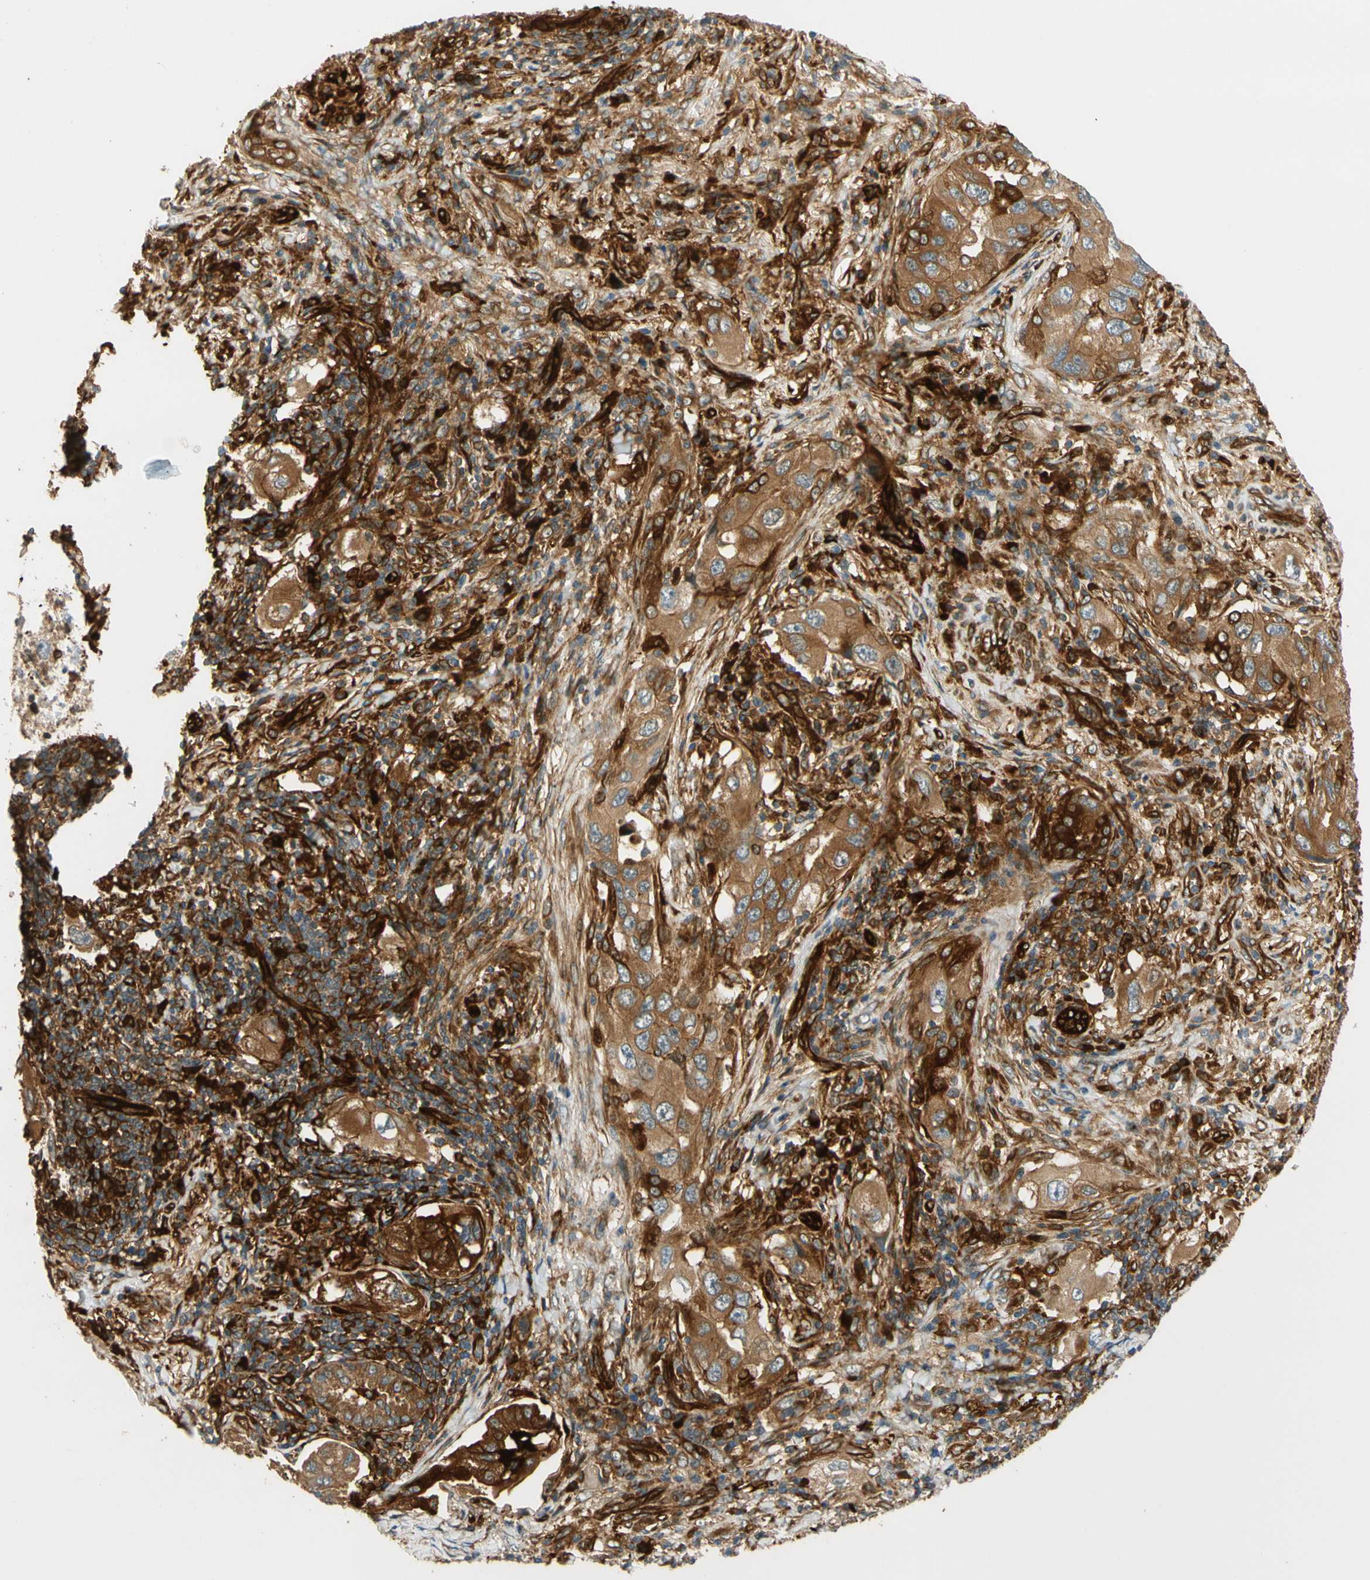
{"staining": {"intensity": "moderate", "quantity": ">75%", "location": "cytoplasmic/membranous"}, "tissue": "lung cancer", "cell_type": "Tumor cells", "image_type": "cancer", "snomed": [{"axis": "morphology", "description": "Adenocarcinoma, NOS"}, {"axis": "topography", "description": "Lung"}], "caption": "Human lung adenocarcinoma stained for a protein (brown) exhibits moderate cytoplasmic/membranous positive expression in about >75% of tumor cells.", "gene": "PARP14", "patient": {"sex": "female", "age": 65}}